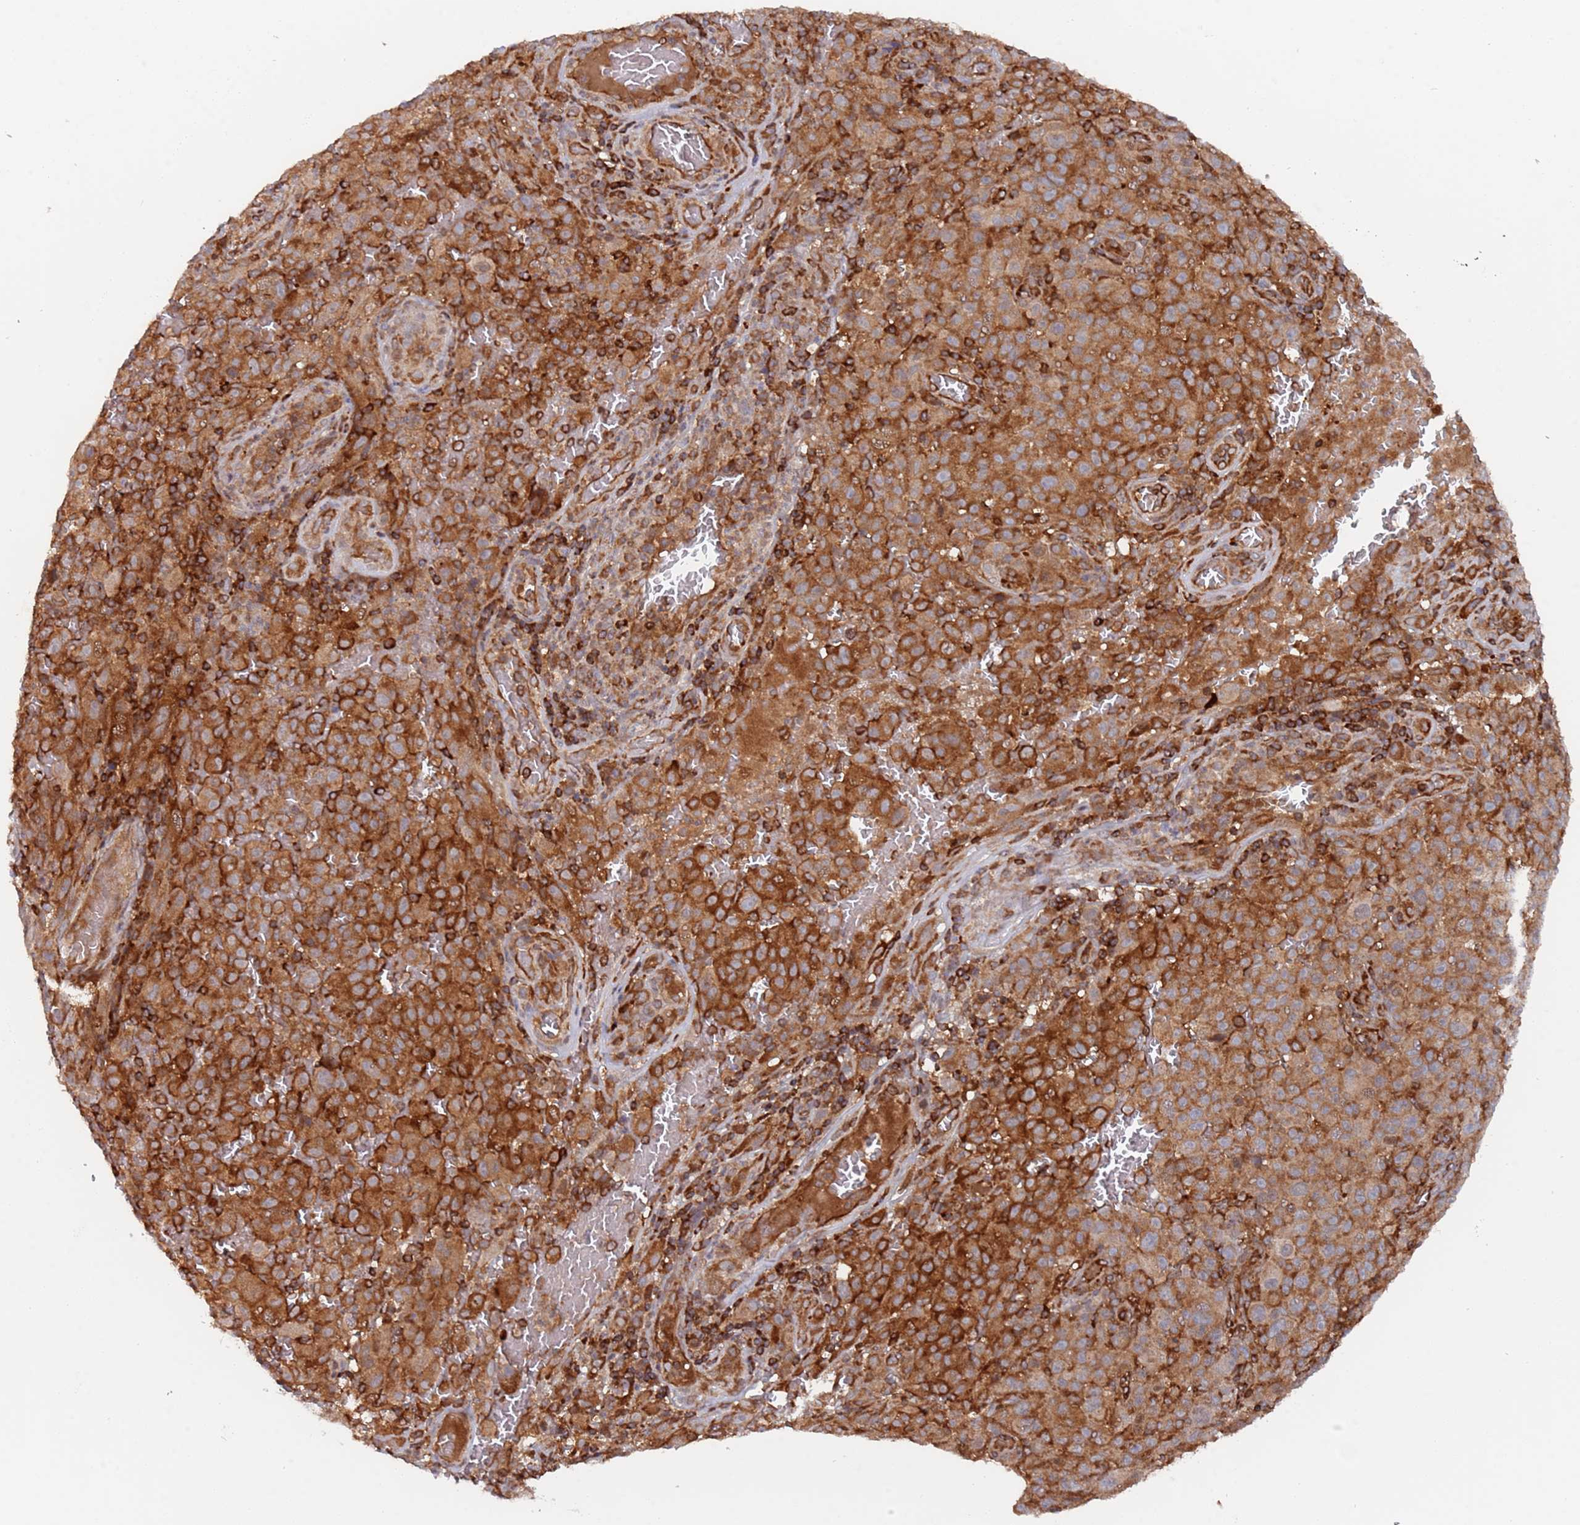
{"staining": {"intensity": "strong", "quantity": ">75%", "location": "cytoplasmic/membranous"}, "tissue": "melanoma", "cell_type": "Tumor cells", "image_type": "cancer", "snomed": [{"axis": "morphology", "description": "Malignant melanoma, NOS"}, {"axis": "topography", "description": "Skin"}], "caption": "Immunohistochemistry (IHC) histopathology image of neoplastic tissue: human malignant melanoma stained using immunohistochemistry shows high levels of strong protein expression localized specifically in the cytoplasmic/membranous of tumor cells, appearing as a cytoplasmic/membranous brown color.", "gene": "DDX60", "patient": {"sex": "female", "age": 82}}